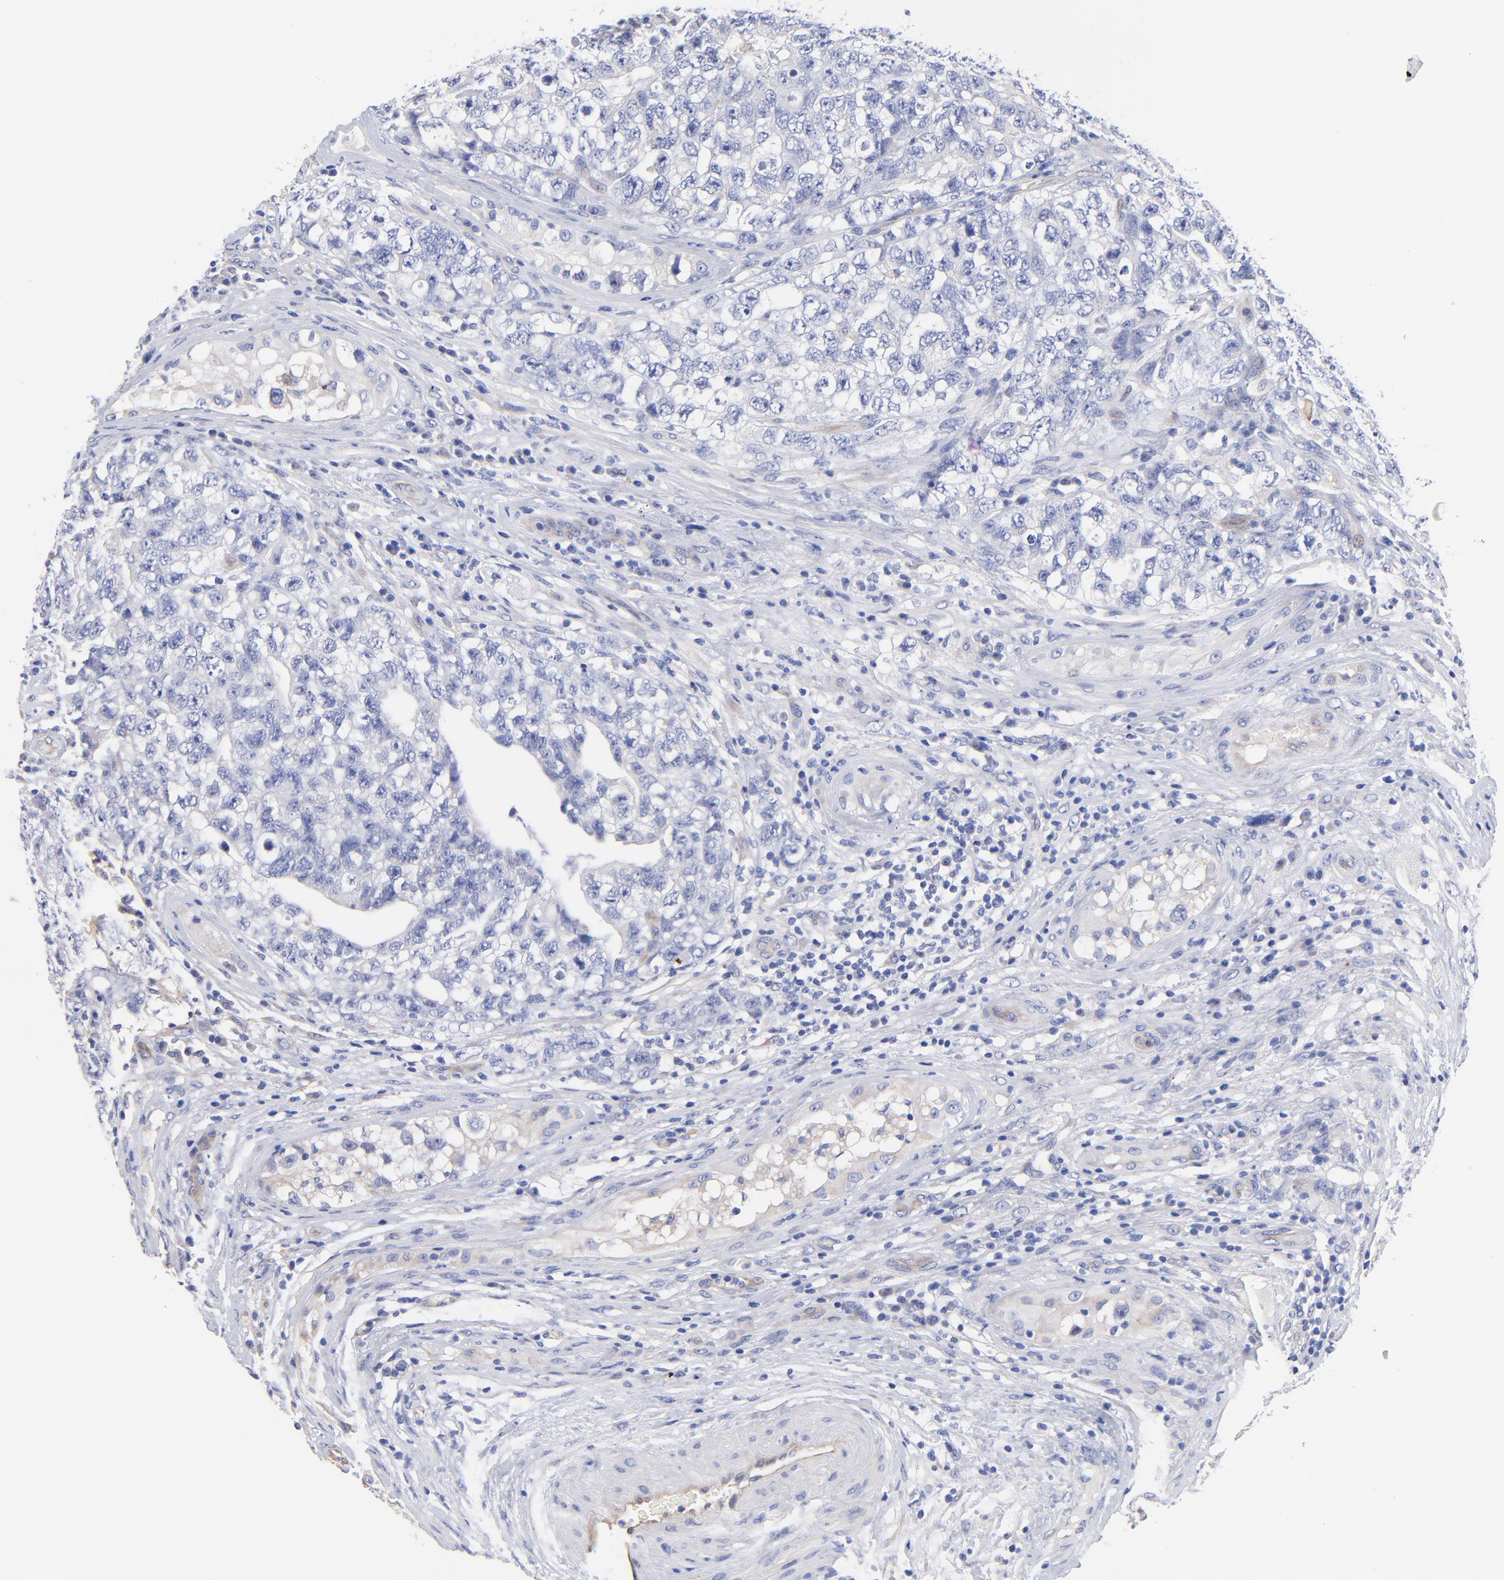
{"staining": {"intensity": "negative", "quantity": "none", "location": "none"}, "tissue": "testis cancer", "cell_type": "Tumor cells", "image_type": "cancer", "snomed": [{"axis": "morphology", "description": "Carcinoma, Embryonal, NOS"}, {"axis": "topography", "description": "Testis"}], "caption": "IHC micrograph of neoplastic tissue: testis embryonal carcinoma stained with DAB demonstrates no significant protein positivity in tumor cells.", "gene": "SLC44A2", "patient": {"sex": "male", "age": 31}}